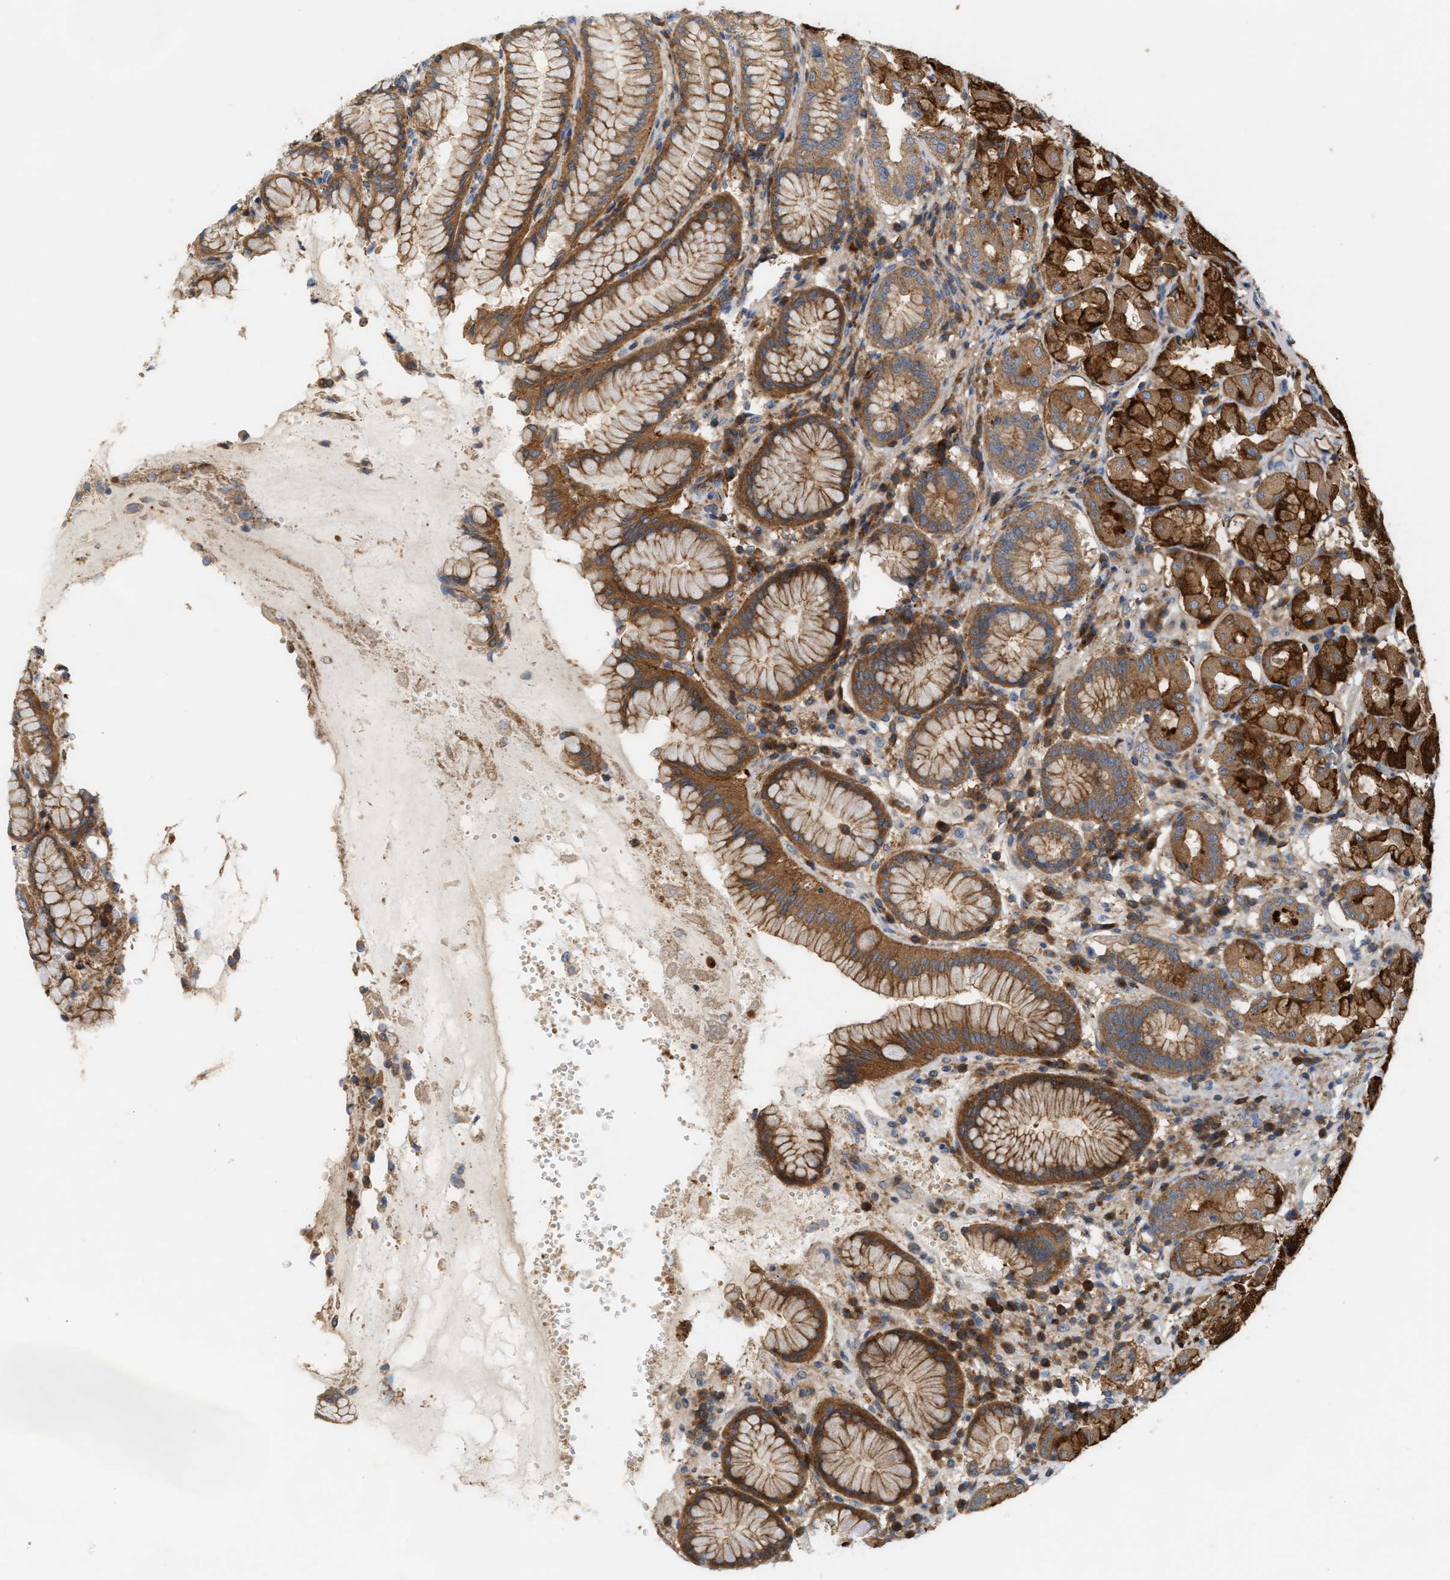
{"staining": {"intensity": "strong", "quantity": ">75%", "location": "cytoplasmic/membranous"}, "tissue": "stomach", "cell_type": "Glandular cells", "image_type": "normal", "snomed": [{"axis": "morphology", "description": "Normal tissue, NOS"}, {"axis": "topography", "description": "Stomach"}, {"axis": "topography", "description": "Stomach, lower"}], "caption": "Protein staining of benign stomach reveals strong cytoplasmic/membranous positivity in about >75% of glandular cells. (IHC, brightfield microscopy, high magnification).", "gene": "DBNL", "patient": {"sex": "female", "age": 56}}